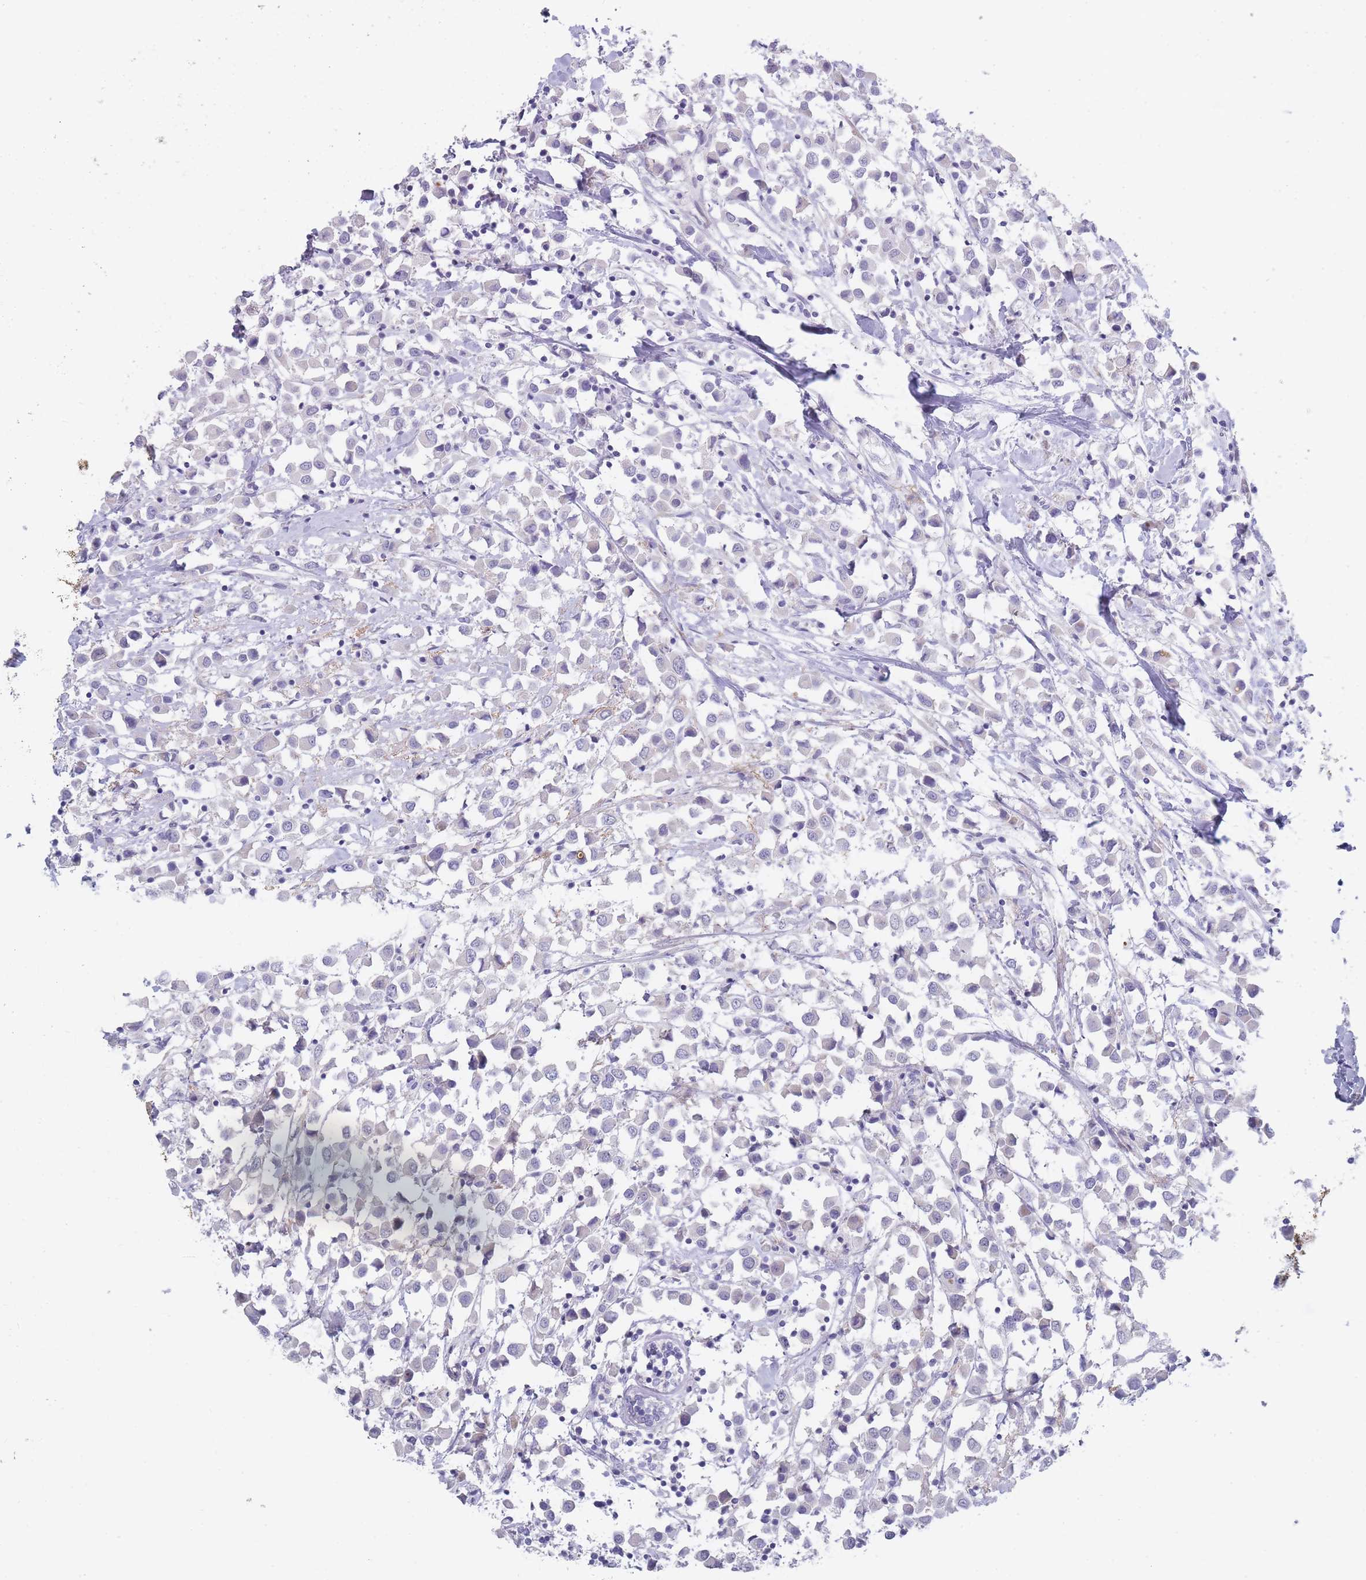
{"staining": {"intensity": "negative", "quantity": "none", "location": "none"}, "tissue": "breast cancer", "cell_type": "Tumor cells", "image_type": "cancer", "snomed": [{"axis": "morphology", "description": "Duct carcinoma"}, {"axis": "topography", "description": "Breast"}], "caption": "Immunohistochemistry micrograph of neoplastic tissue: breast intraductal carcinoma stained with DAB exhibits no significant protein staining in tumor cells.", "gene": "PIGU", "patient": {"sex": "female", "age": 61}}